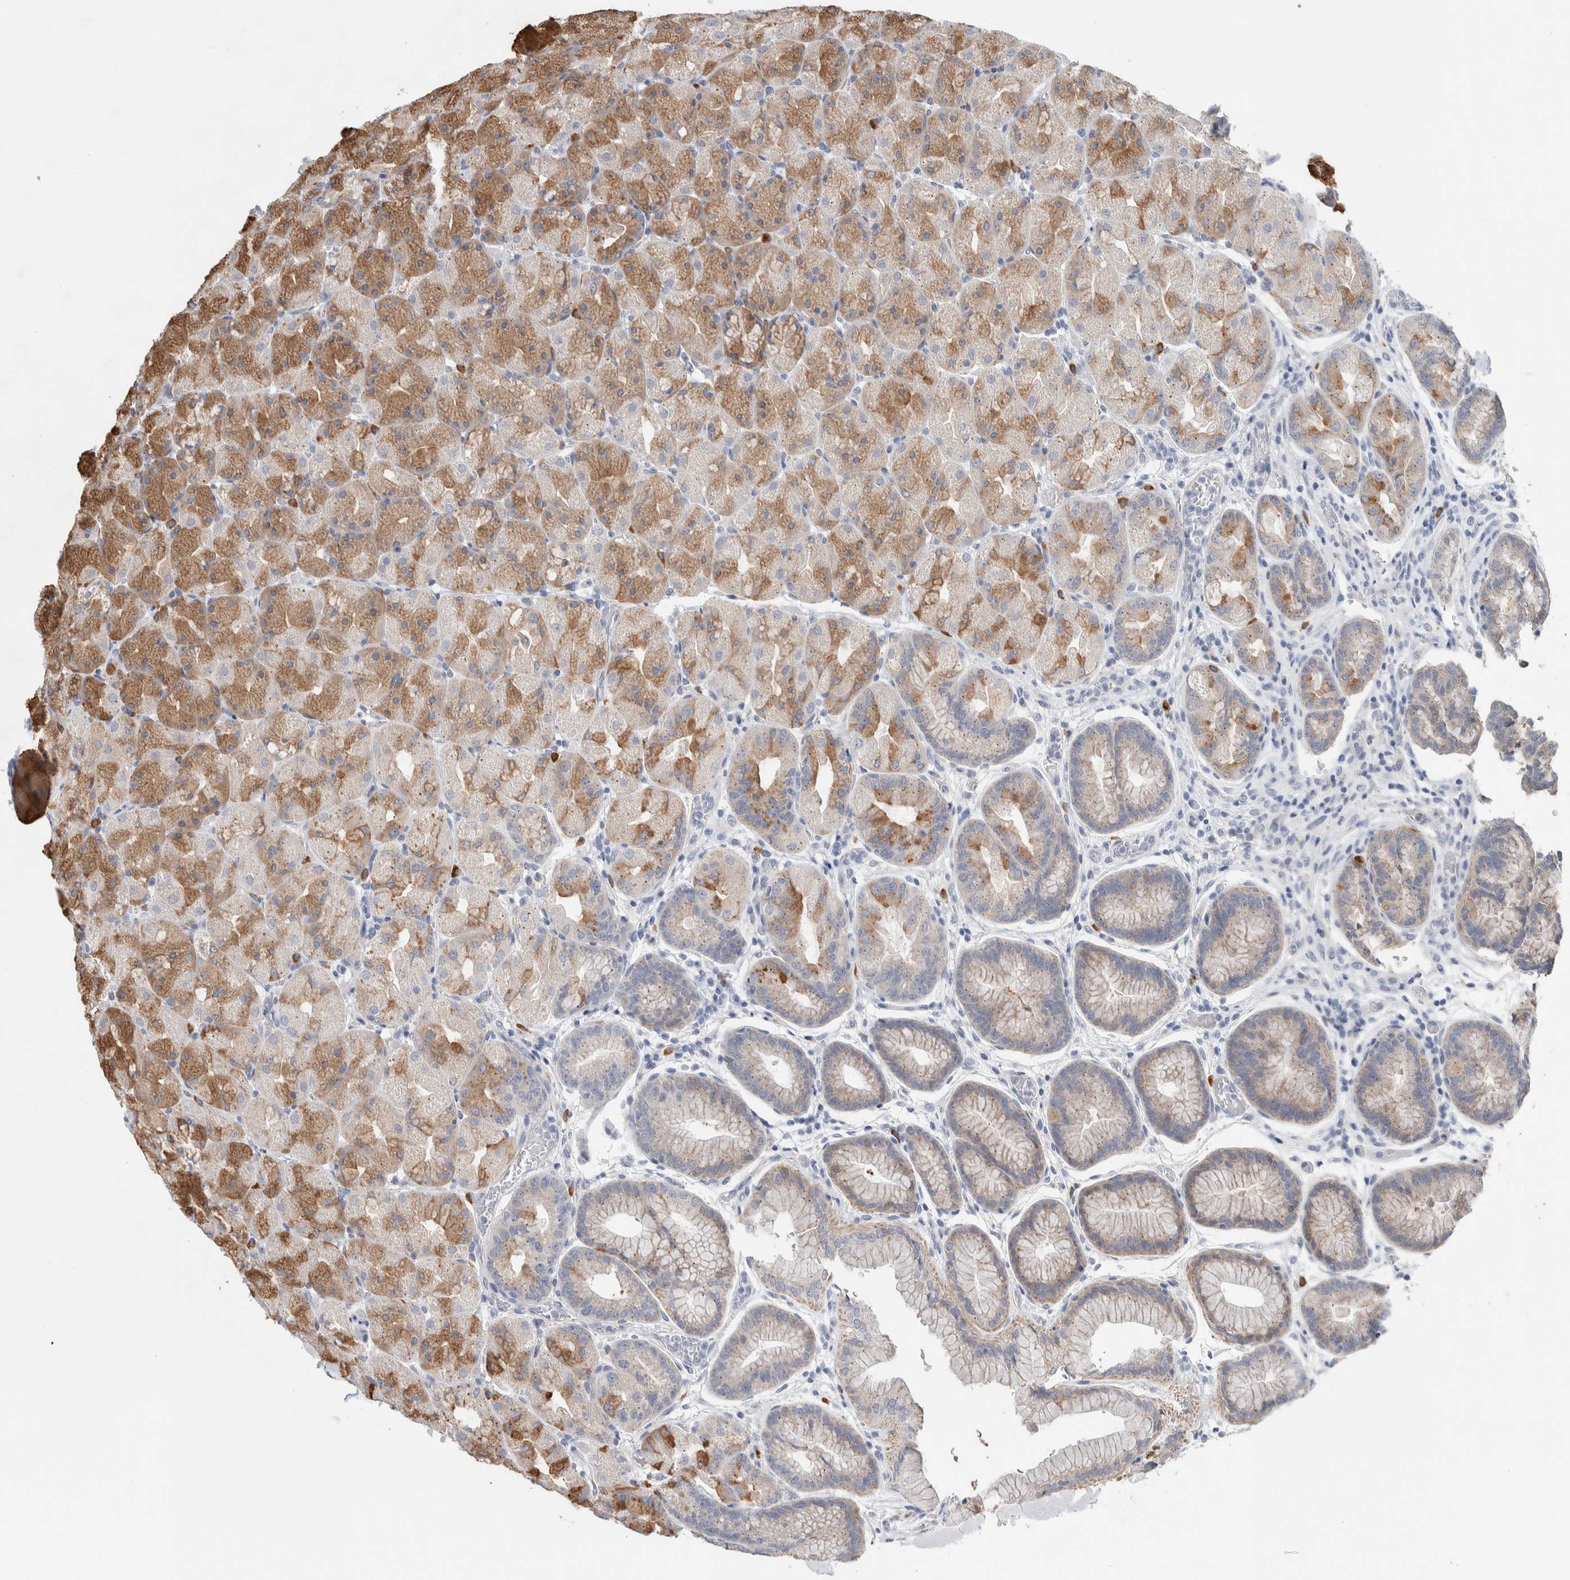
{"staining": {"intensity": "moderate", "quantity": "25%-75%", "location": "cytoplasmic/membranous"}, "tissue": "stomach", "cell_type": "Glandular cells", "image_type": "normal", "snomed": [{"axis": "morphology", "description": "Normal tissue, NOS"}, {"axis": "topography", "description": "Stomach, upper"}, {"axis": "topography", "description": "Stomach"}], "caption": "Immunohistochemical staining of benign stomach reveals medium levels of moderate cytoplasmic/membranous expression in approximately 25%-75% of glandular cells.", "gene": "SCN2A", "patient": {"sex": "male", "age": 48}}